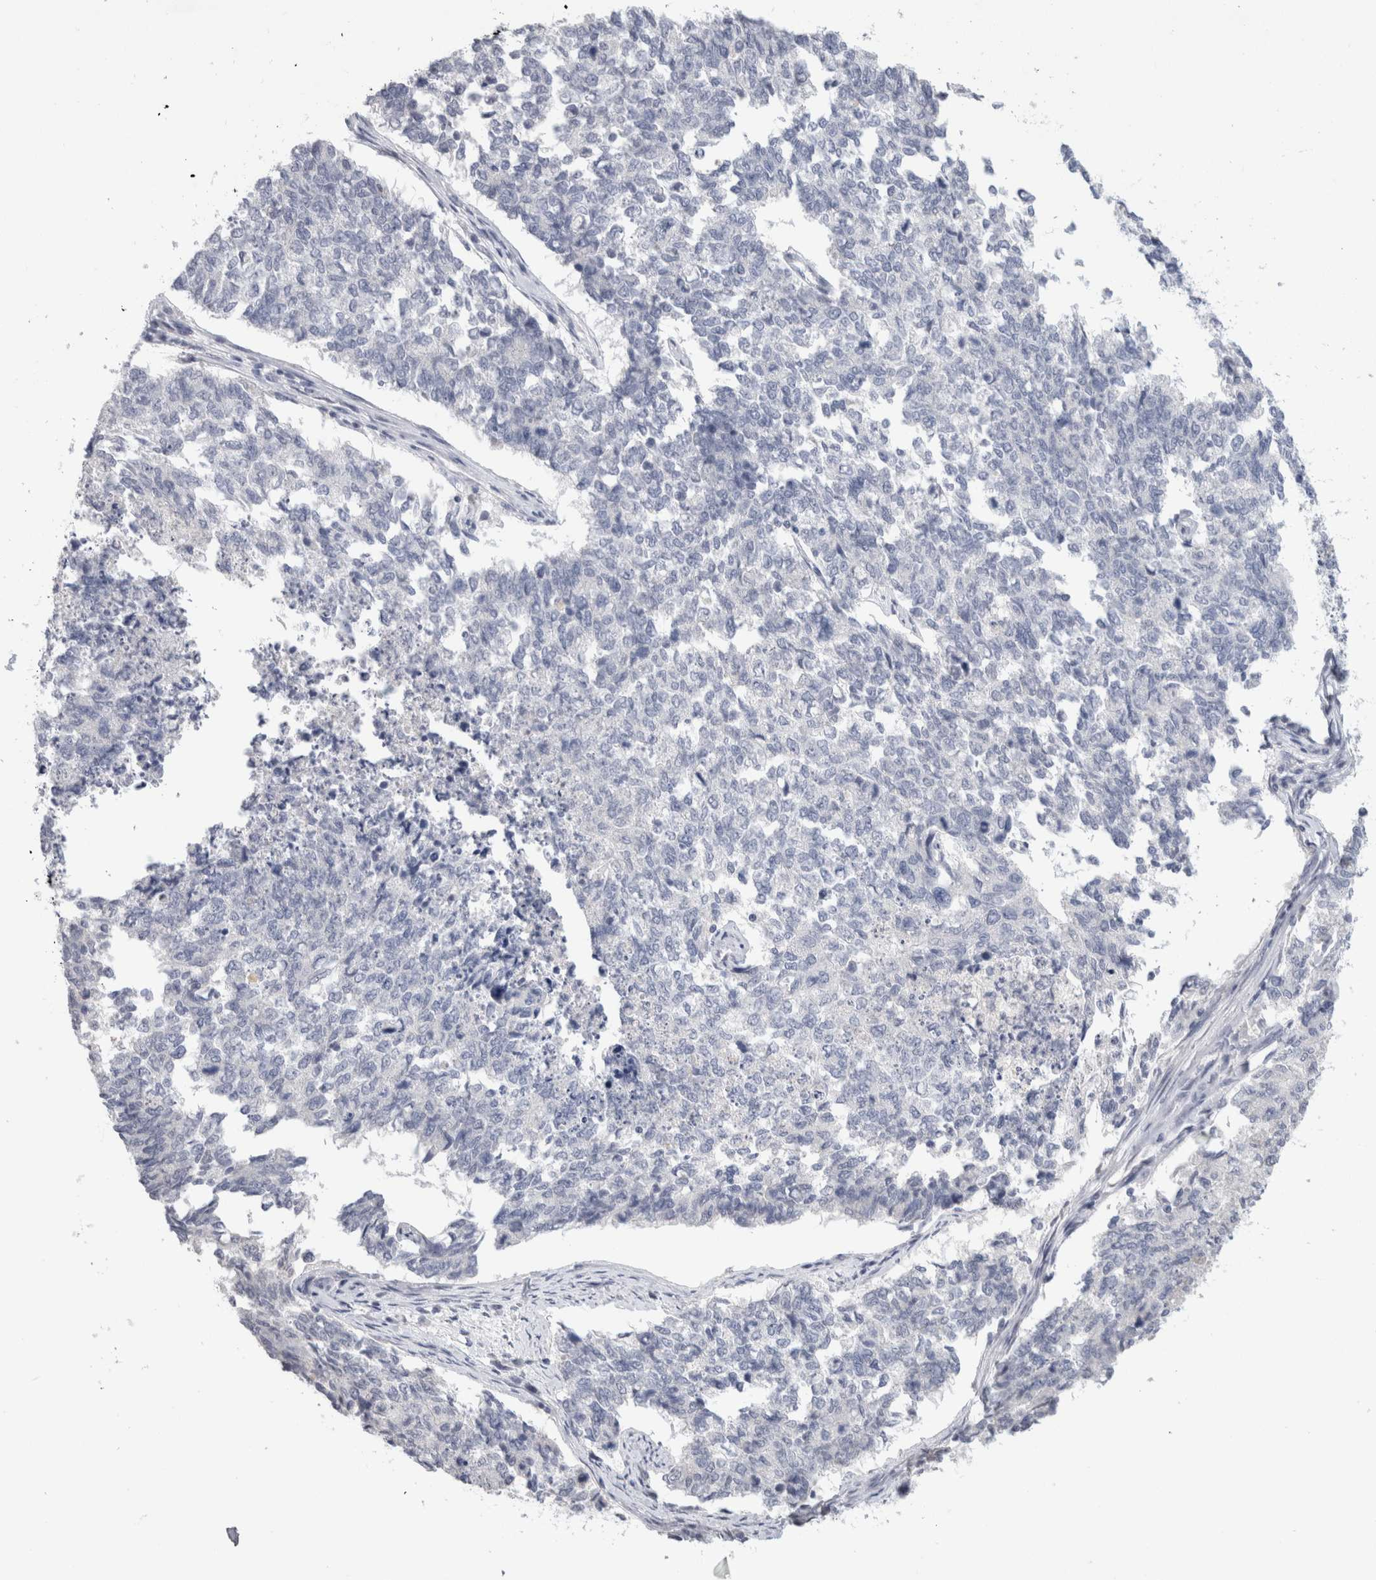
{"staining": {"intensity": "negative", "quantity": "none", "location": "none"}, "tissue": "cervical cancer", "cell_type": "Tumor cells", "image_type": "cancer", "snomed": [{"axis": "morphology", "description": "Squamous cell carcinoma, NOS"}, {"axis": "topography", "description": "Cervix"}], "caption": "Tumor cells show no significant expression in squamous cell carcinoma (cervical).", "gene": "TONSL", "patient": {"sex": "female", "age": 63}}